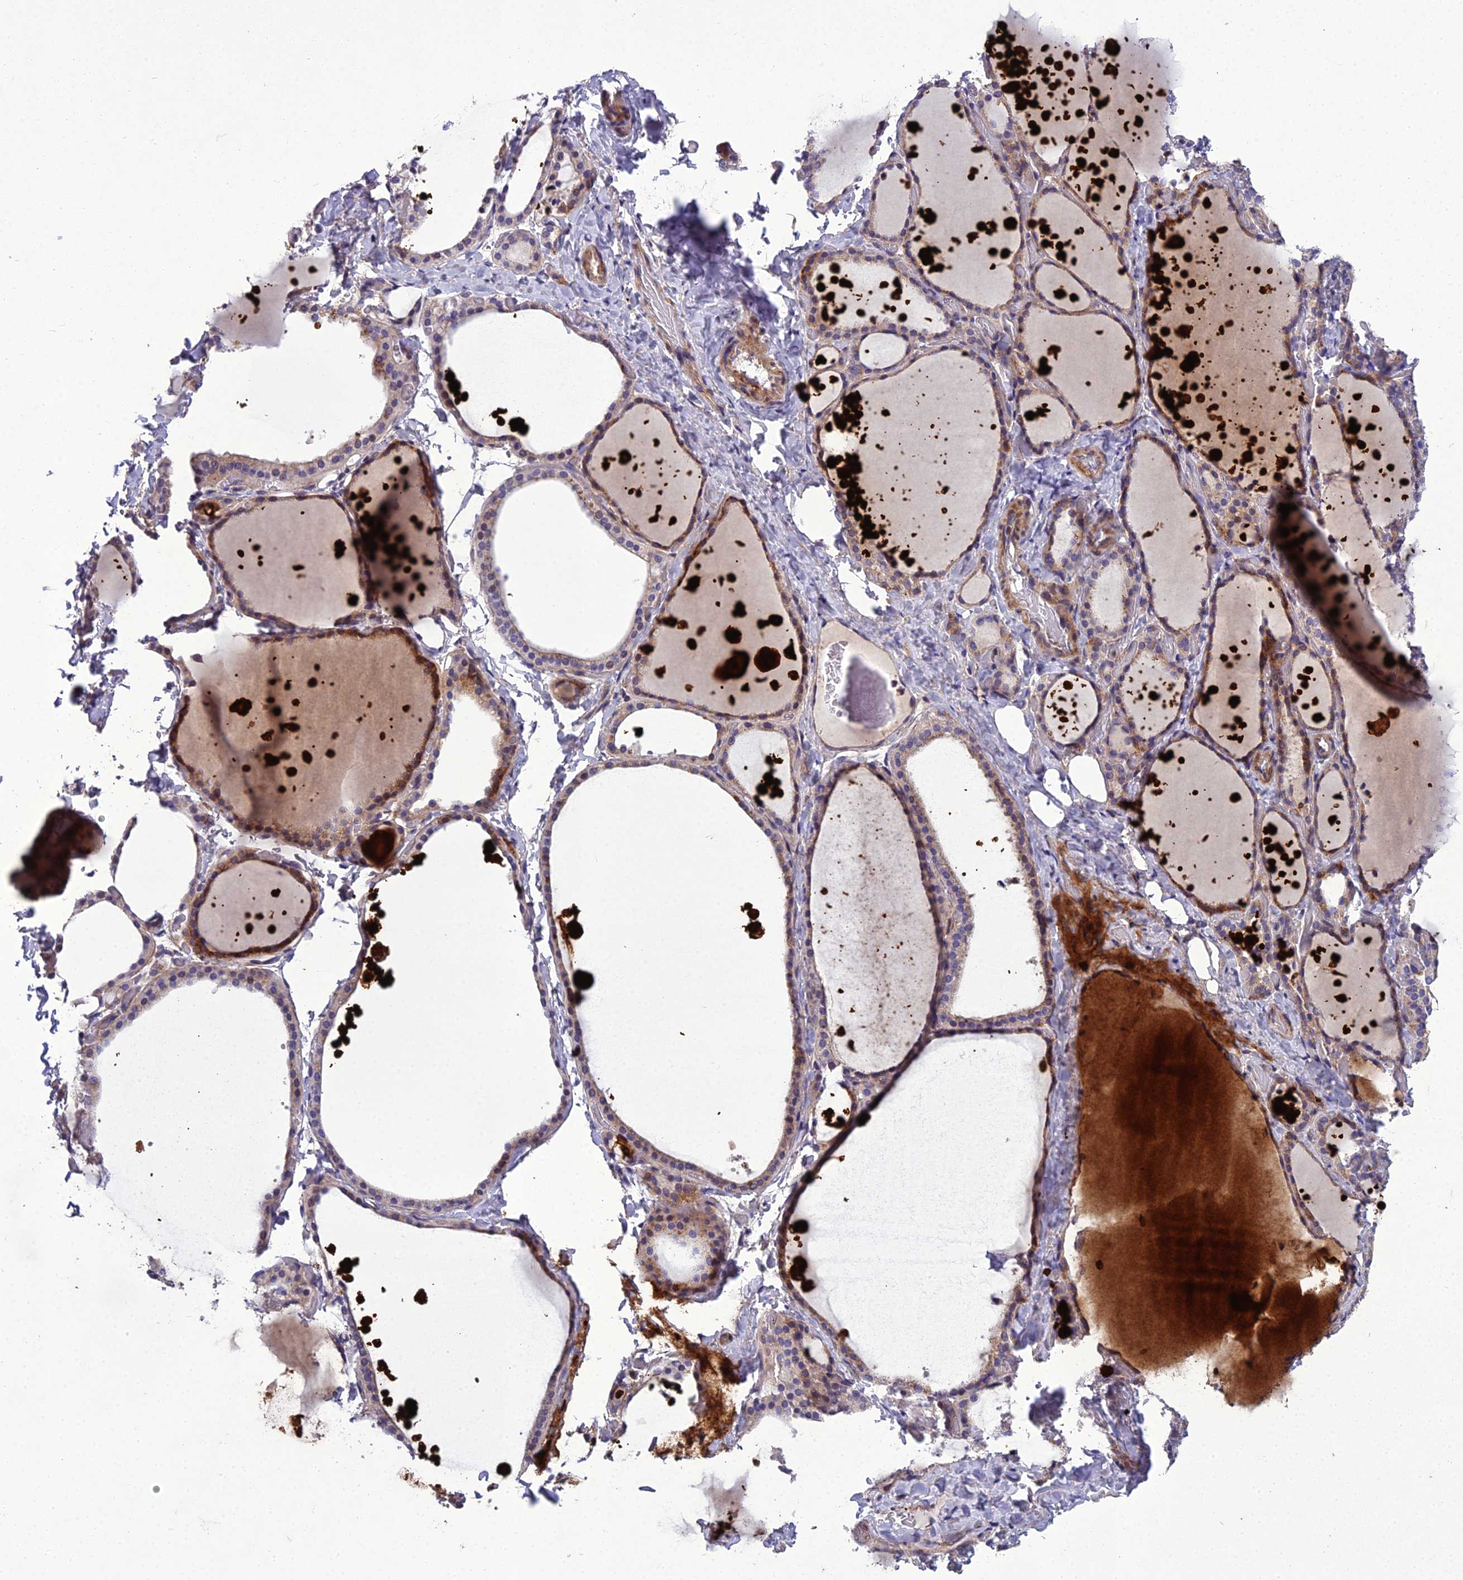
{"staining": {"intensity": "moderate", "quantity": "25%-75%", "location": "cytoplasmic/membranous"}, "tissue": "thyroid gland", "cell_type": "Glandular cells", "image_type": "normal", "snomed": [{"axis": "morphology", "description": "Normal tissue, NOS"}, {"axis": "topography", "description": "Thyroid gland"}], "caption": "Brown immunohistochemical staining in normal human thyroid gland displays moderate cytoplasmic/membranous staining in about 25%-75% of glandular cells.", "gene": "ADIPOR2", "patient": {"sex": "female", "age": 44}}